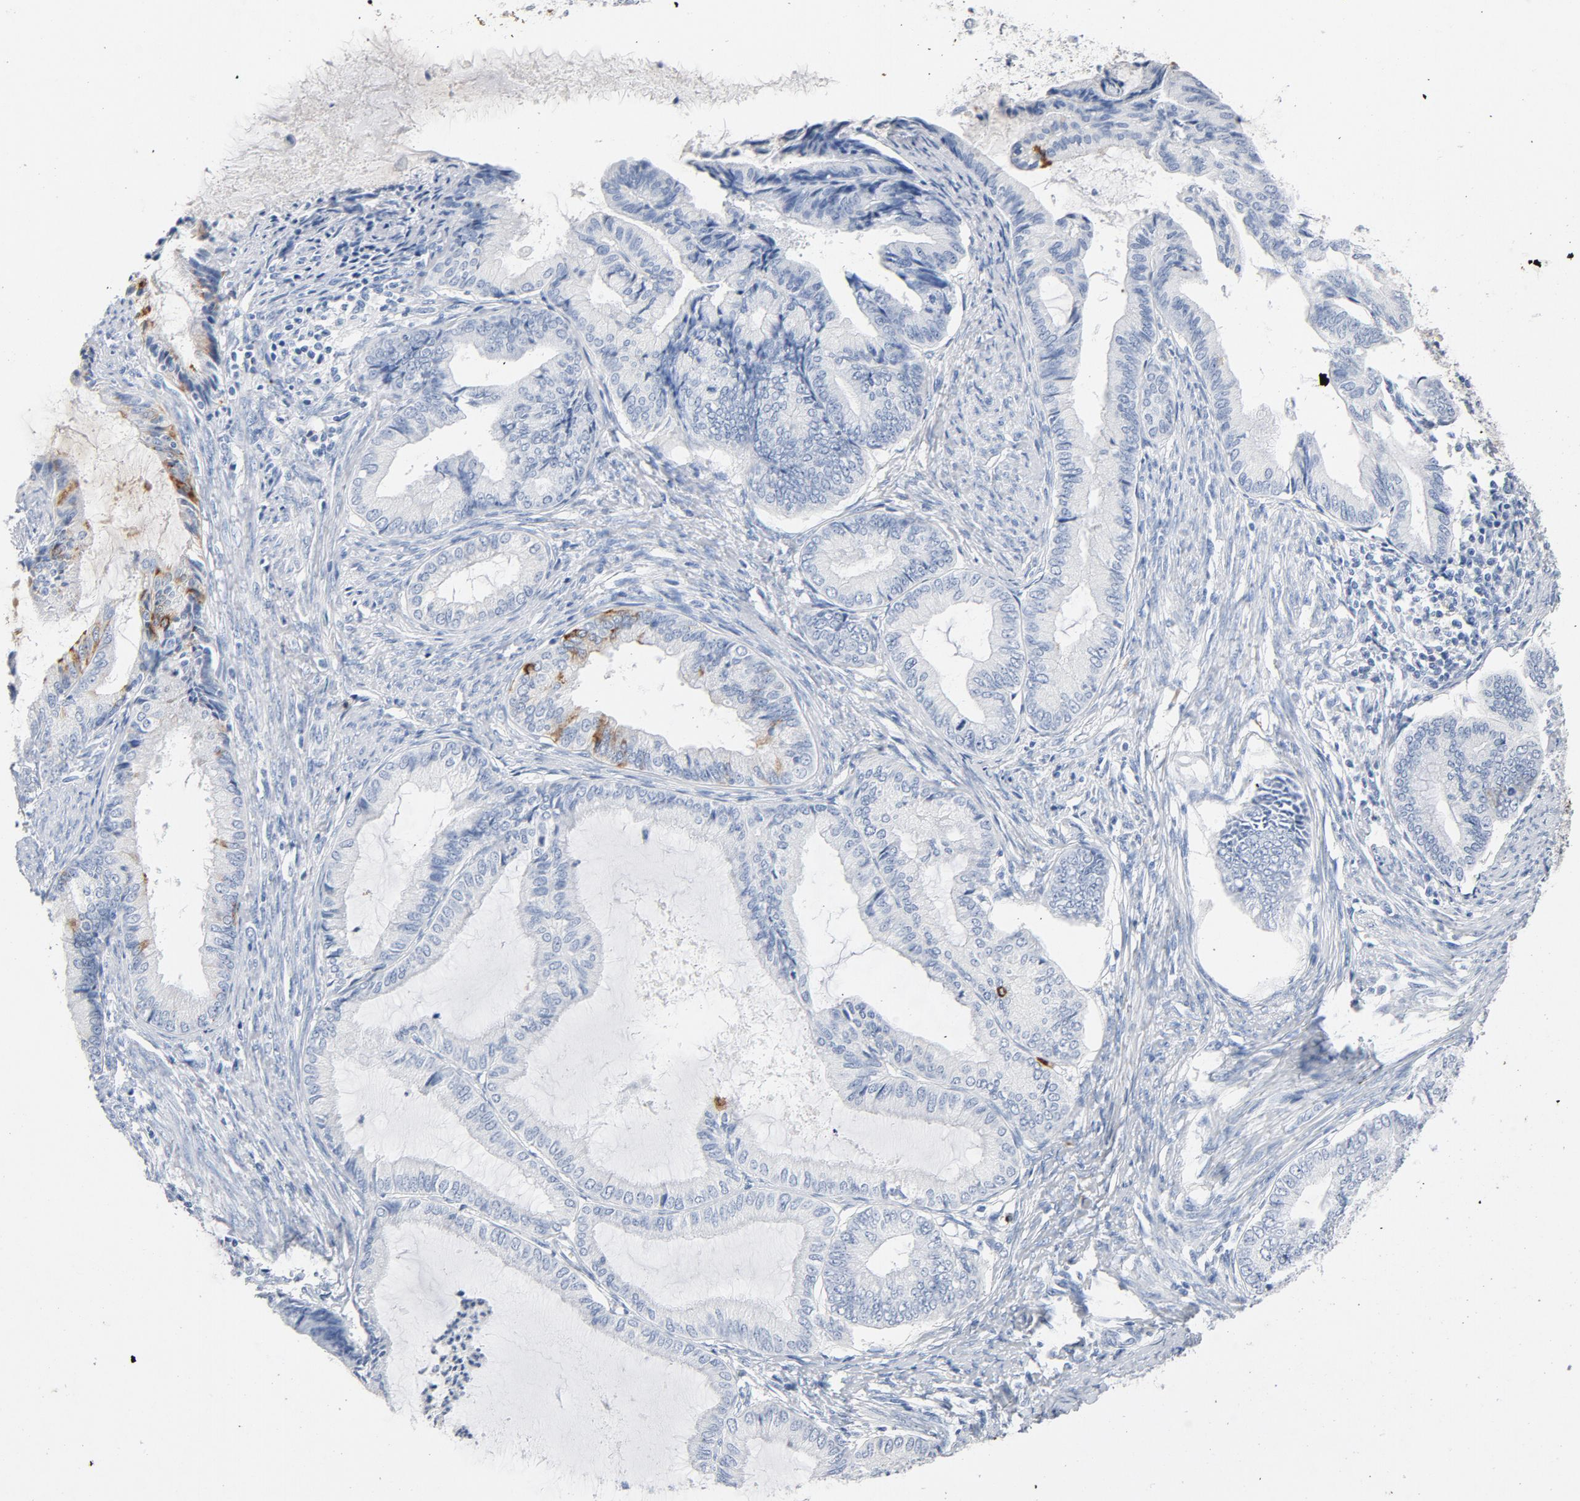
{"staining": {"intensity": "moderate", "quantity": "<25%", "location": "cytoplasmic/membranous"}, "tissue": "endometrial cancer", "cell_type": "Tumor cells", "image_type": "cancer", "snomed": [{"axis": "morphology", "description": "Adenocarcinoma, NOS"}, {"axis": "topography", "description": "Endometrium"}], "caption": "Immunohistochemical staining of endometrial cancer displays moderate cytoplasmic/membranous protein positivity in about <25% of tumor cells.", "gene": "PTPRB", "patient": {"sex": "female", "age": 86}}